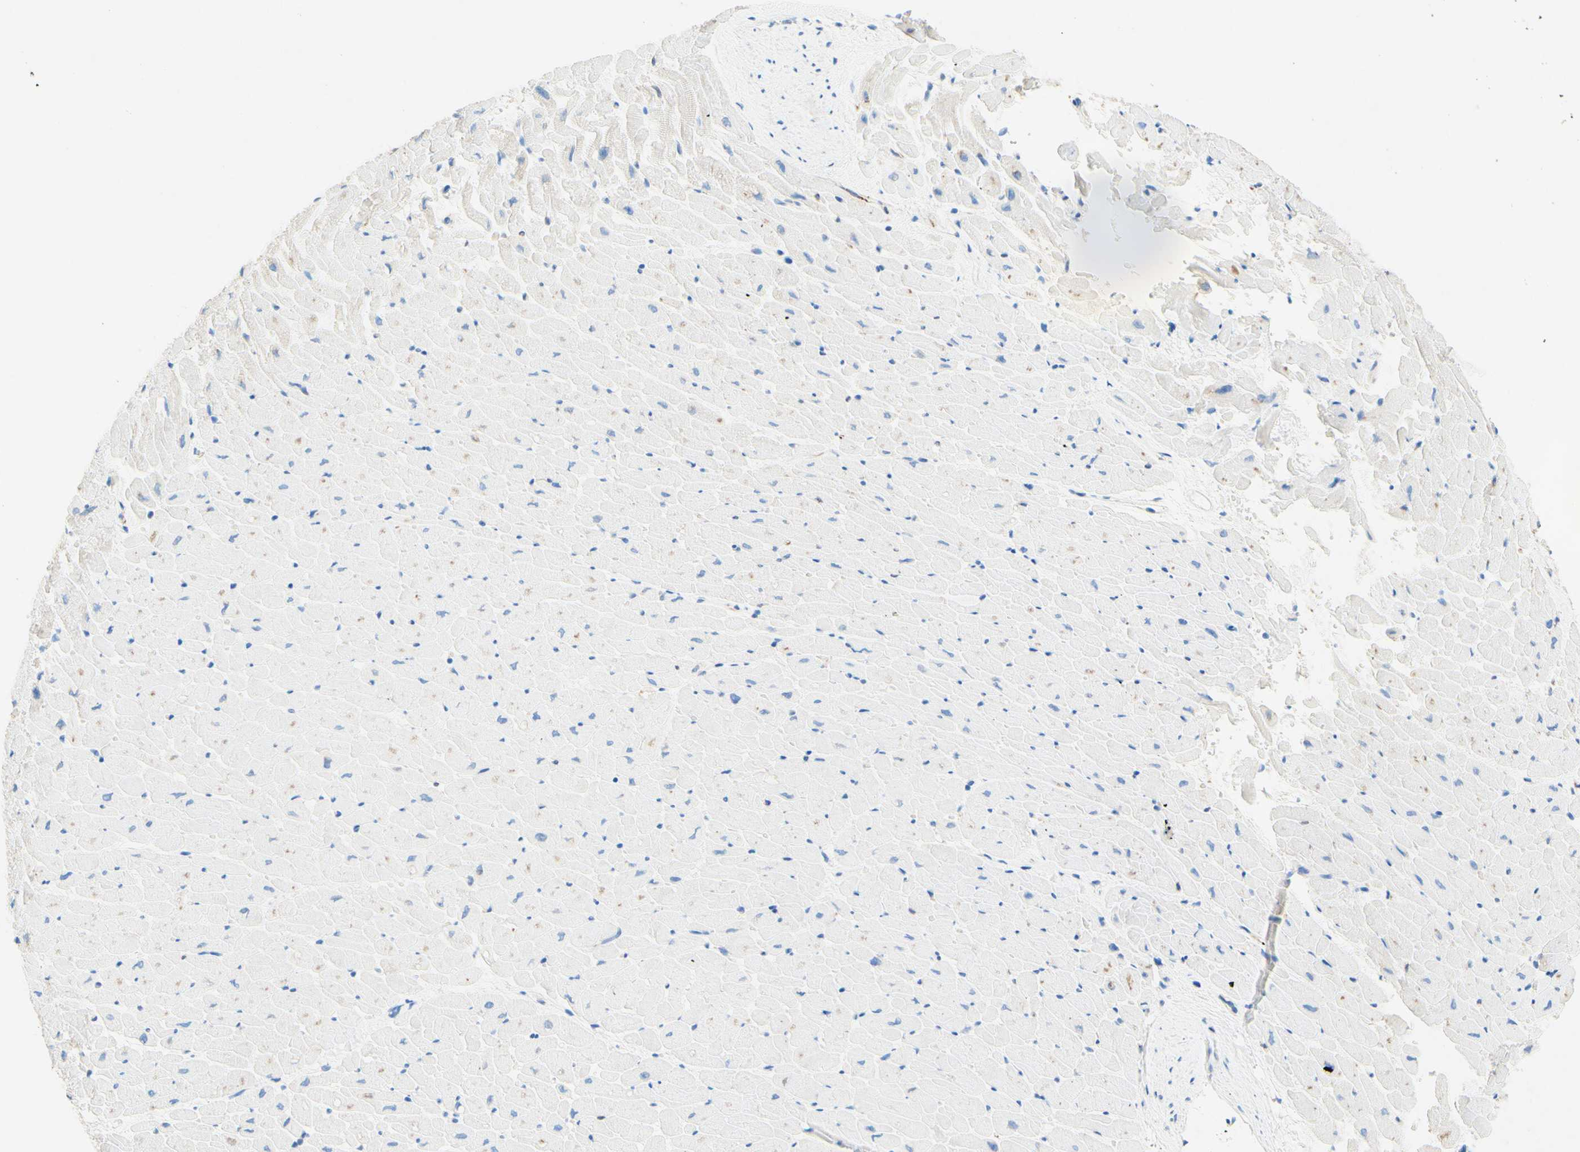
{"staining": {"intensity": "weak", "quantity": "25%-75%", "location": "cytoplasmic/membranous"}, "tissue": "heart muscle", "cell_type": "Cardiomyocytes", "image_type": "normal", "snomed": [{"axis": "morphology", "description": "Normal tissue, NOS"}, {"axis": "topography", "description": "Heart"}], "caption": "The image demonstrates a brown stain indicating the presence of a protein in the cytoplasmic/membranous of cardiomyocytes in heart muscle. (IHC, brightfield microscopy, high magnification).", "gene": "SLC46A1", "patient": {"sex": "male", "age": 45}}